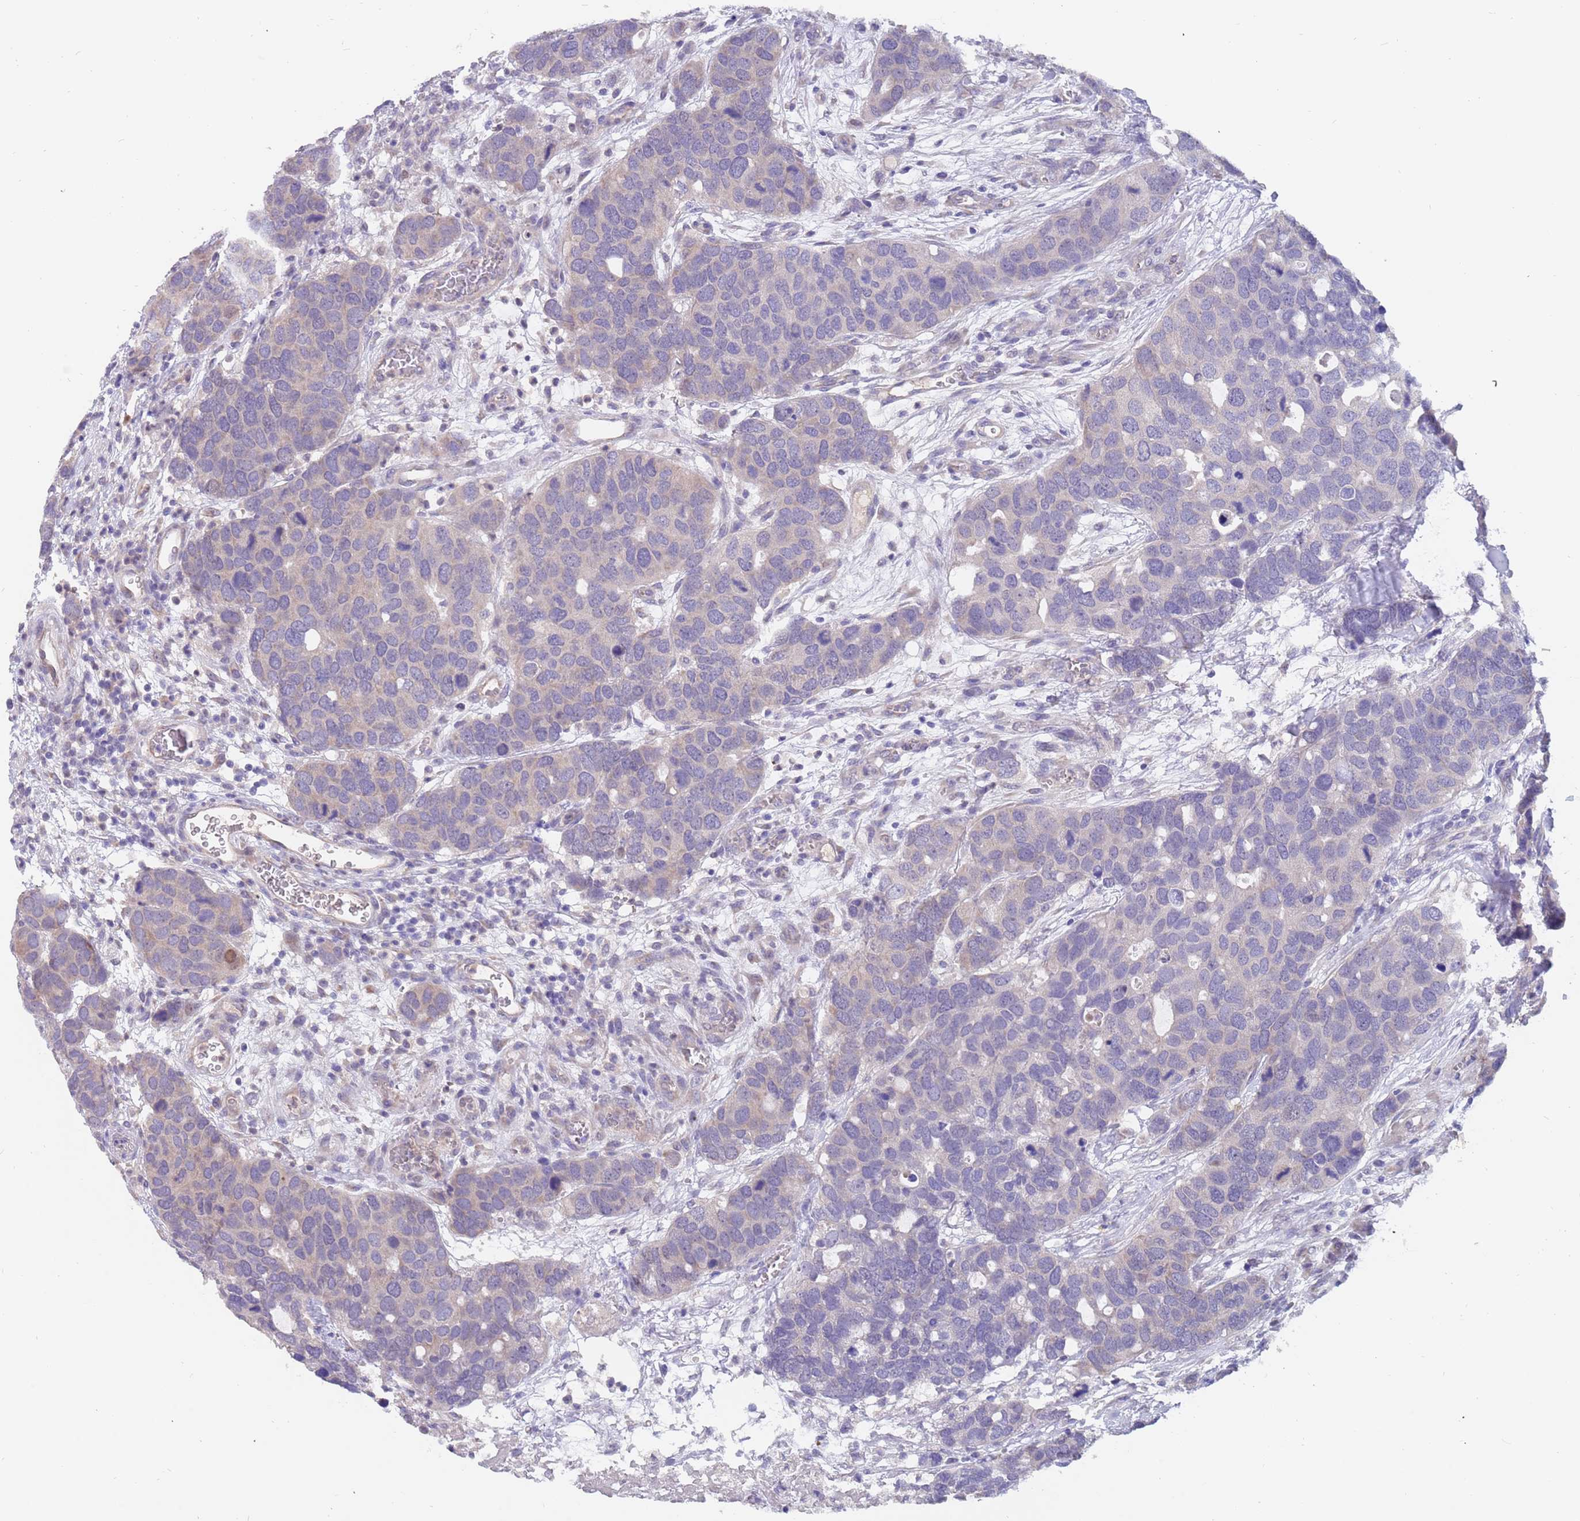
{"staining": {"intensity": "negative", "quantity": "none", "location": "none"}, "tissue": "breast cancer", "cell_type": "Tumor cells", "image_type": "cancer", "snomed": [{"axis": "morphology", "description": "Duct carcinoma"}, {"axis": "topography", "description": "Breast"}], "caption": "A high-resolution photomicrograph shows immunohistochemistry staining of breast cancer (infiltrating ductal carcinoma), which demonstrates no significant staining in tumor cells.", "gene": "ZNF746", "patient": {"sex": "female", "age": 83}}